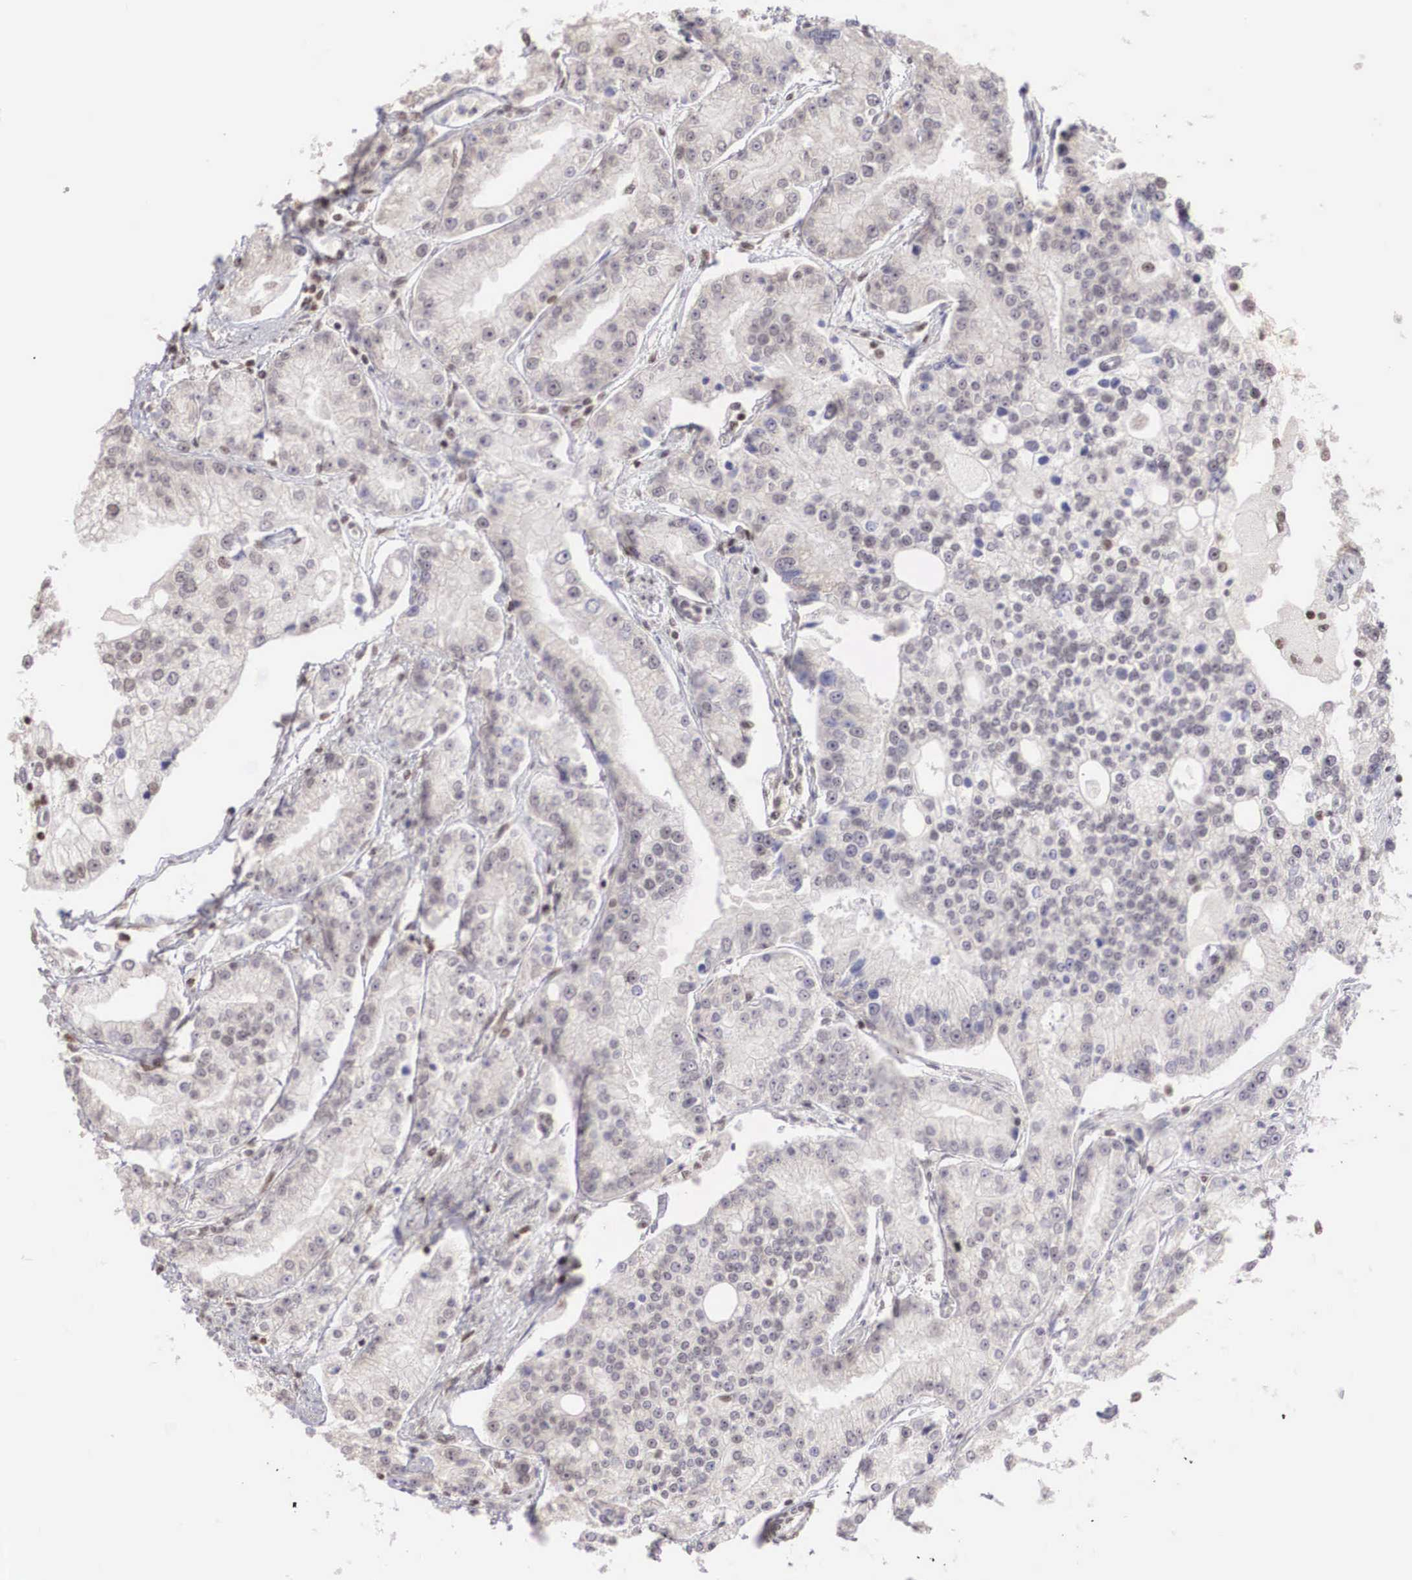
{"staining": {"intensity": "negative", "quantity": "none", "location": "none"}, "tissue": "prostate cancer", "cell_type": "Tumor cells", "image_type": "cancer", "snomed": [{"axis": "morphology", "description": "Adenocarcinoma, Medium grade"}, {"axis": "topography", "description": "Prostate"}], "caption": "A high-resolution micrograph shows immunohistochemistry staining of prostate cancer, which displays no significant positivity in tumor cells.", "gene": "HTATSF1", "patient": {"sex": "male", "age": 72}}